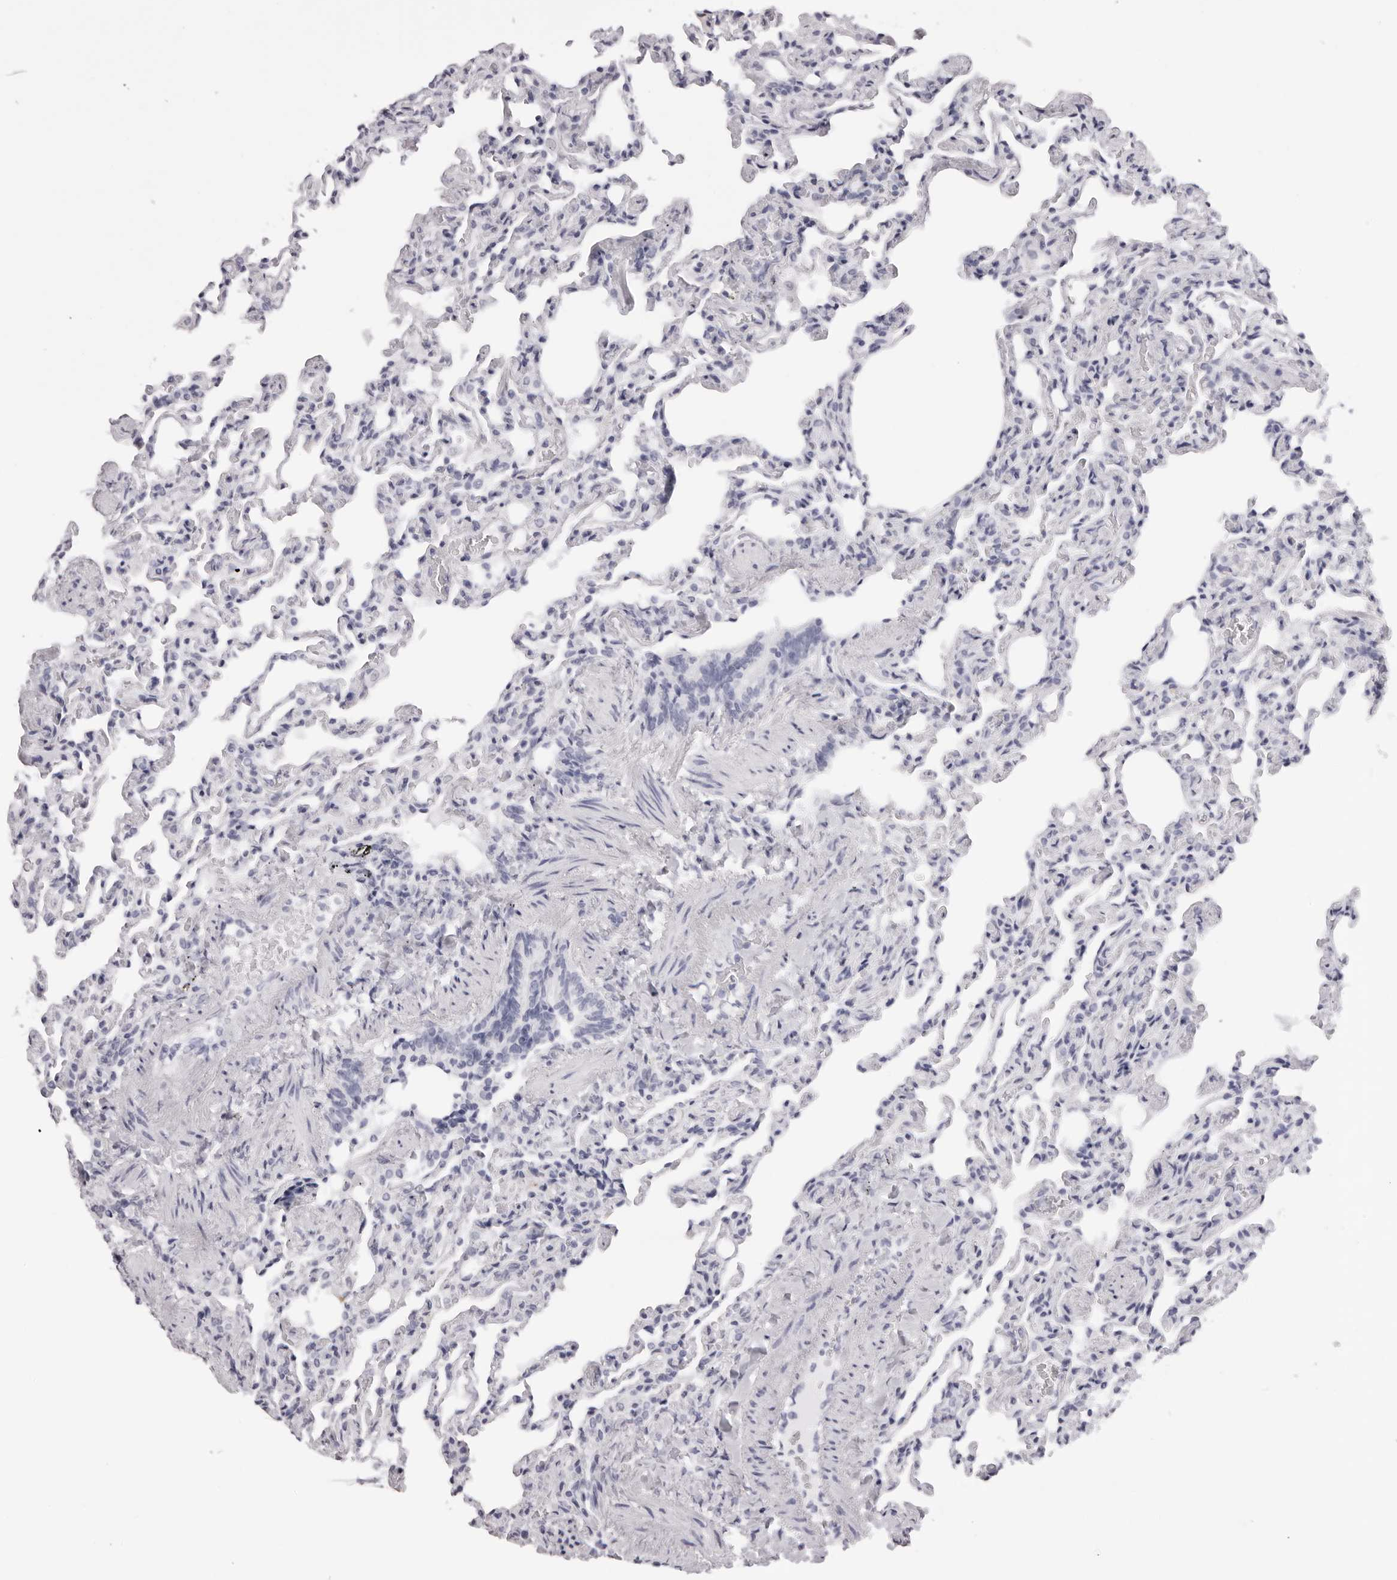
{"staining": {"intensity": "negative", "quantity": "none", "location": "none"}, "tissue": "lung", "cell_type": "Alveolar cells", "image_type": "normal", "snomed": [{"axis": "morphology", "description": "Normal tissue, NOS"}, {"axis": "topography", "description": "Lung"}], "caption": "Alveolar cells are negative for brown protein staining in normal lung. The staining was performed using DAB to visualize the protein expression in brown, while the nuclei were stained in blue with hematoxylin (Magnification: 20x).", "gene": "RHO", "patient": {"sex": "male", "age": 20}}